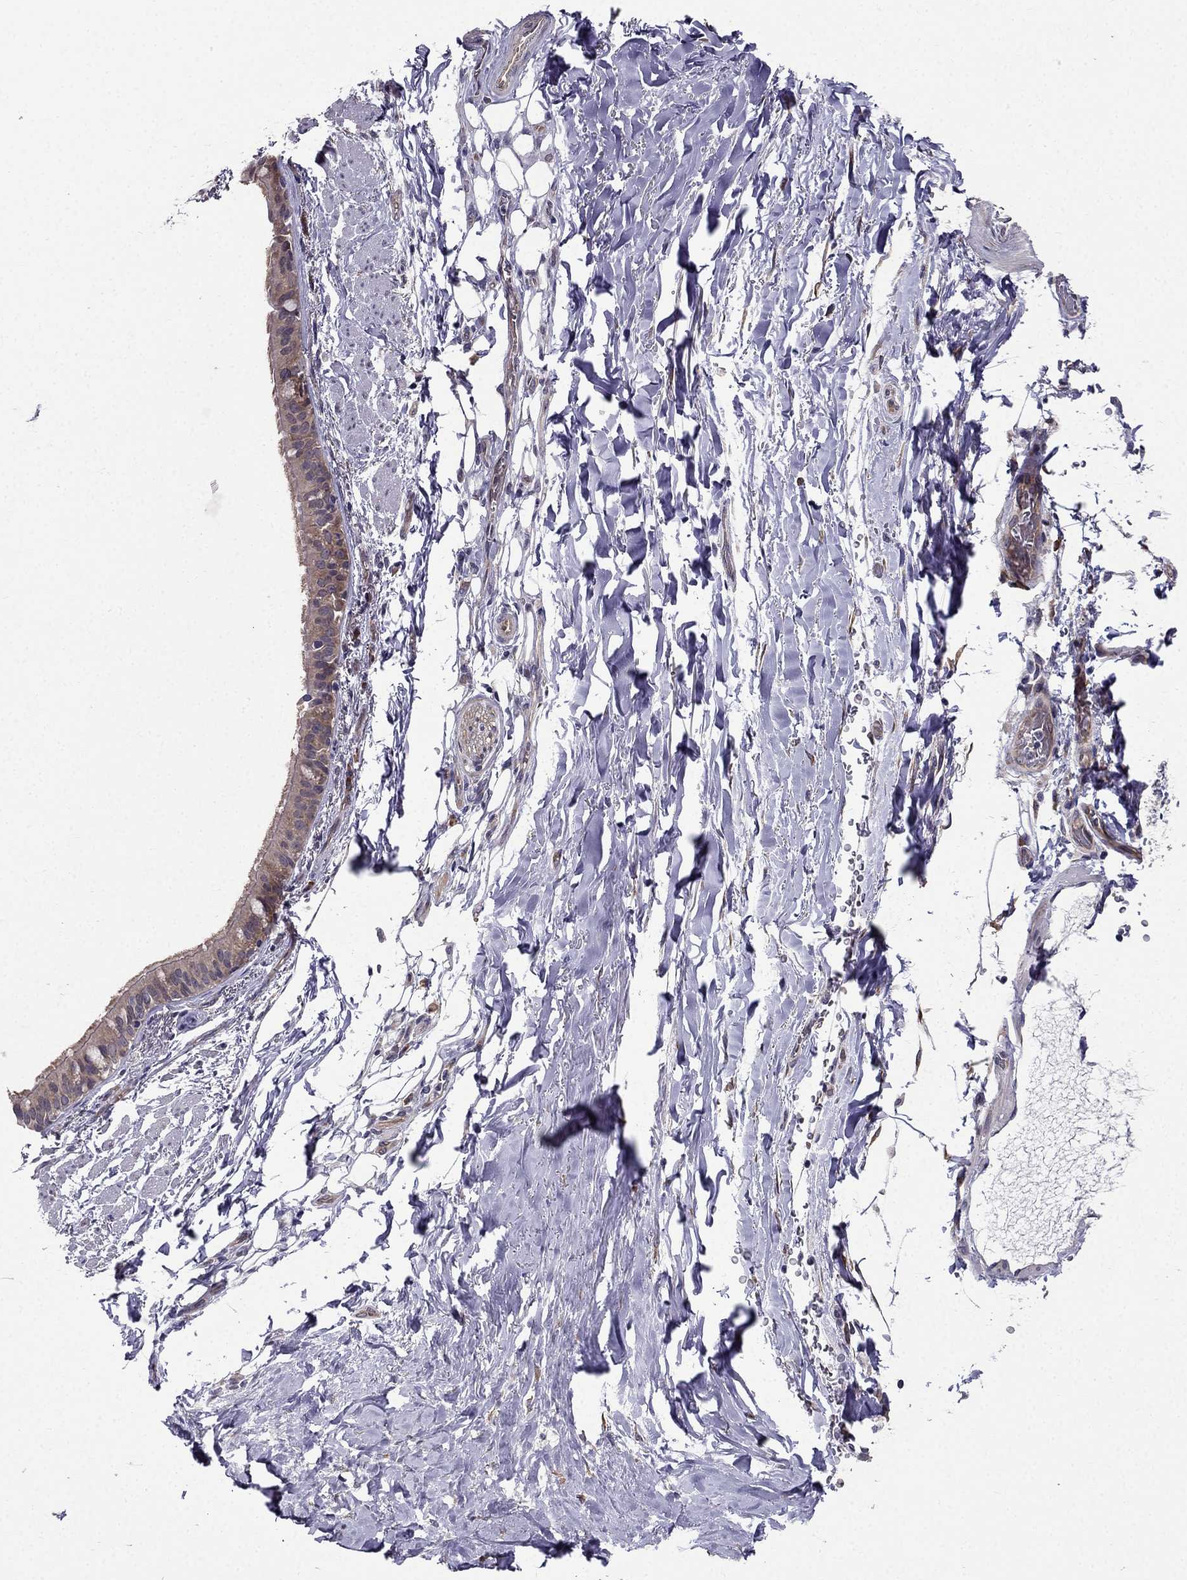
{"staining": {"intensity": "weak", "quantity": "25%-75%", "location": "cytoplasmic/membranous"}, "tissue": "bronchus", "cell_type": "Respiratory epithelial cells", "image_type": "normal", "snomed": [{"axis": "morphology", "description": "Normal tissue, NOS"}, {"axis": "morphology", "description": "Squamous cell carcinoma, NOS"}, {"axis": "topography", "description": "Bronchus"}, {"axis": "topography", "description": "Lung"}], "caption": "Immunohistochemical staining of normal human bronchus exhibits weak cytoplasmic/membranous protein expression in approximately 25%-75% of respiratory epithelial cells. The protein is shown in brown color, while the nuclei are stained blue.", "gene": "ARHGEF28", "patient": {"sex": "male", "age": 69}}